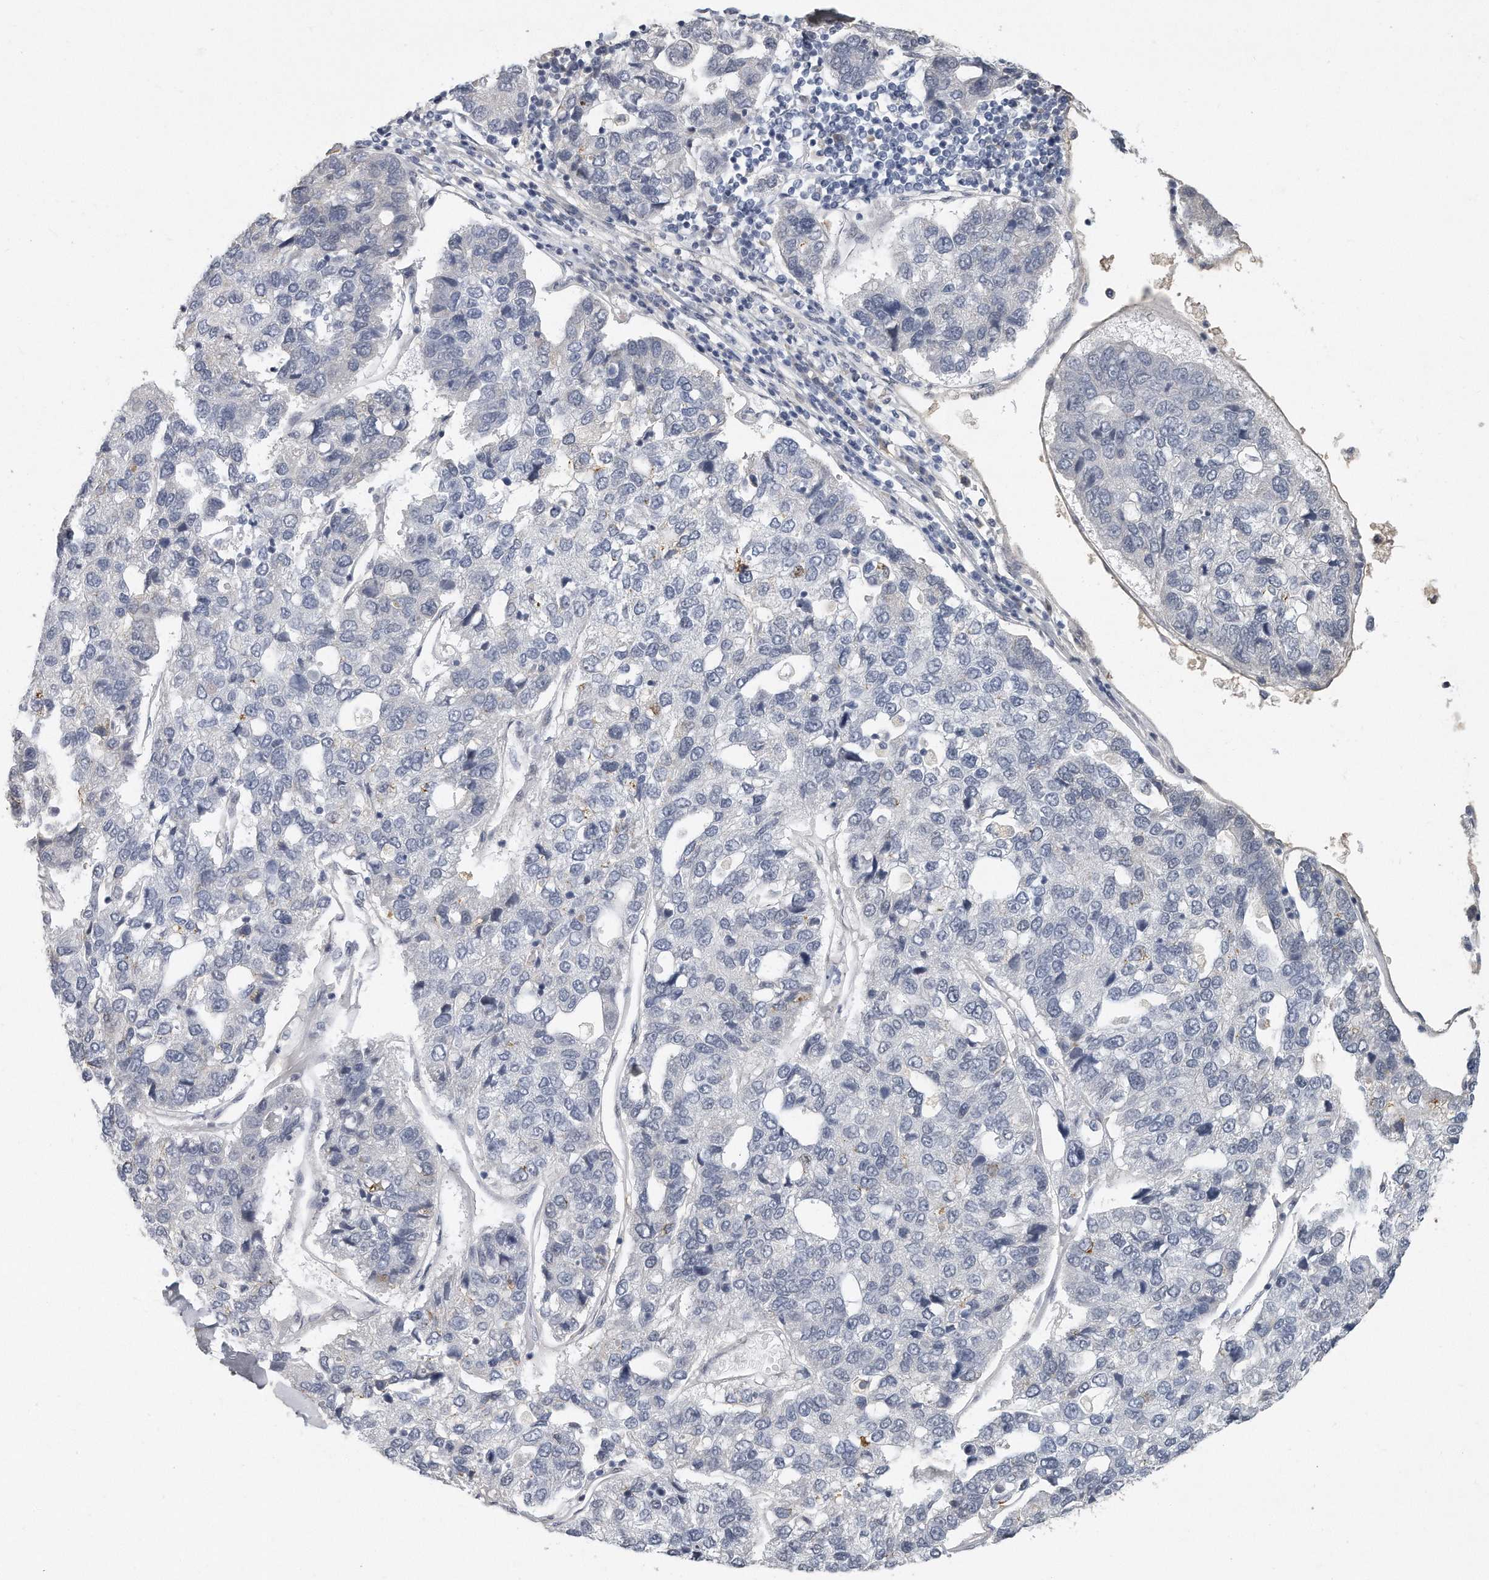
{"staining": {"intensity": "negative", "quantity": "none", "location": "none"}, "tissue": "pancreatic cancer", "cell_type": "Tumor cells", "image_type": "cancer", "snomed": [{"axis": "morphology", "description": "Adenocarcinoma, NOS"}, {"axis": "topography", "description": "Pancreas"}], "caption": "Micrograph shows no protein expression in tumor cells of pancreatic adenocarcinoma tissue.", "gene": "CTBP2", "patient": {"sex": "female", "age": 61}}